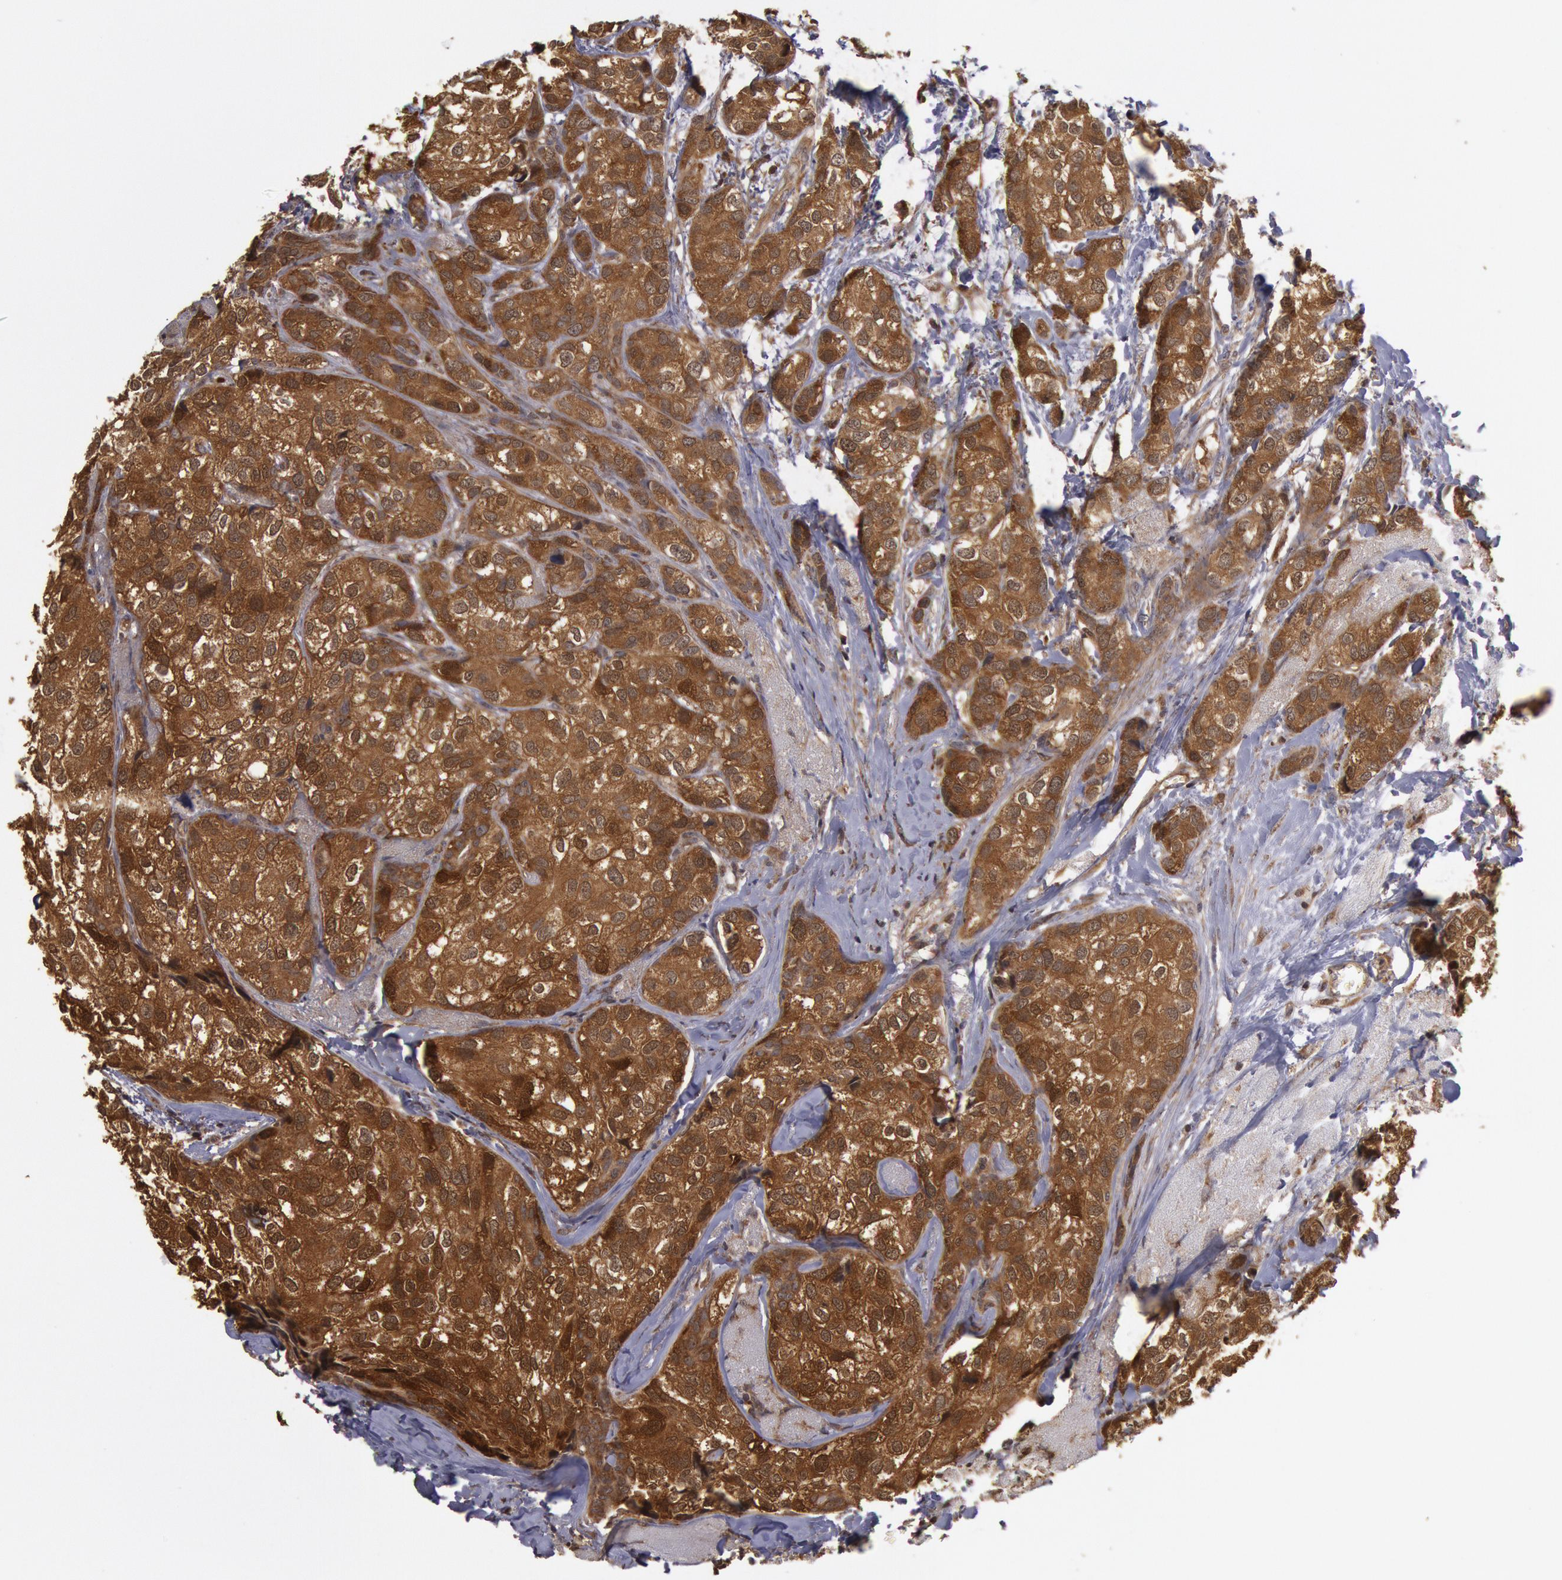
{"staining": {"intensity": "strong", "quantity": ">75%", "location": "cytoplasmic/membranous,nuclear"}, "tissue": "breast cancer", "cell_type": "Tumor cells", "image_type": "cancer", "snomed": [{"axis": "morphology", "description": "Duct carcinoma"}, {"axis": "topography", "description": "Breast"}], "caption": "A micrograph showing strong cytoplasmic/membranous and nuclear positivity in about >75% of tumor cells in breast cancer (infiltrating ductal carcinoma), as visualized by brown immunohistochemical staining.", "gene": "USP14", "patient": {"sex": "female", "age": 68}}